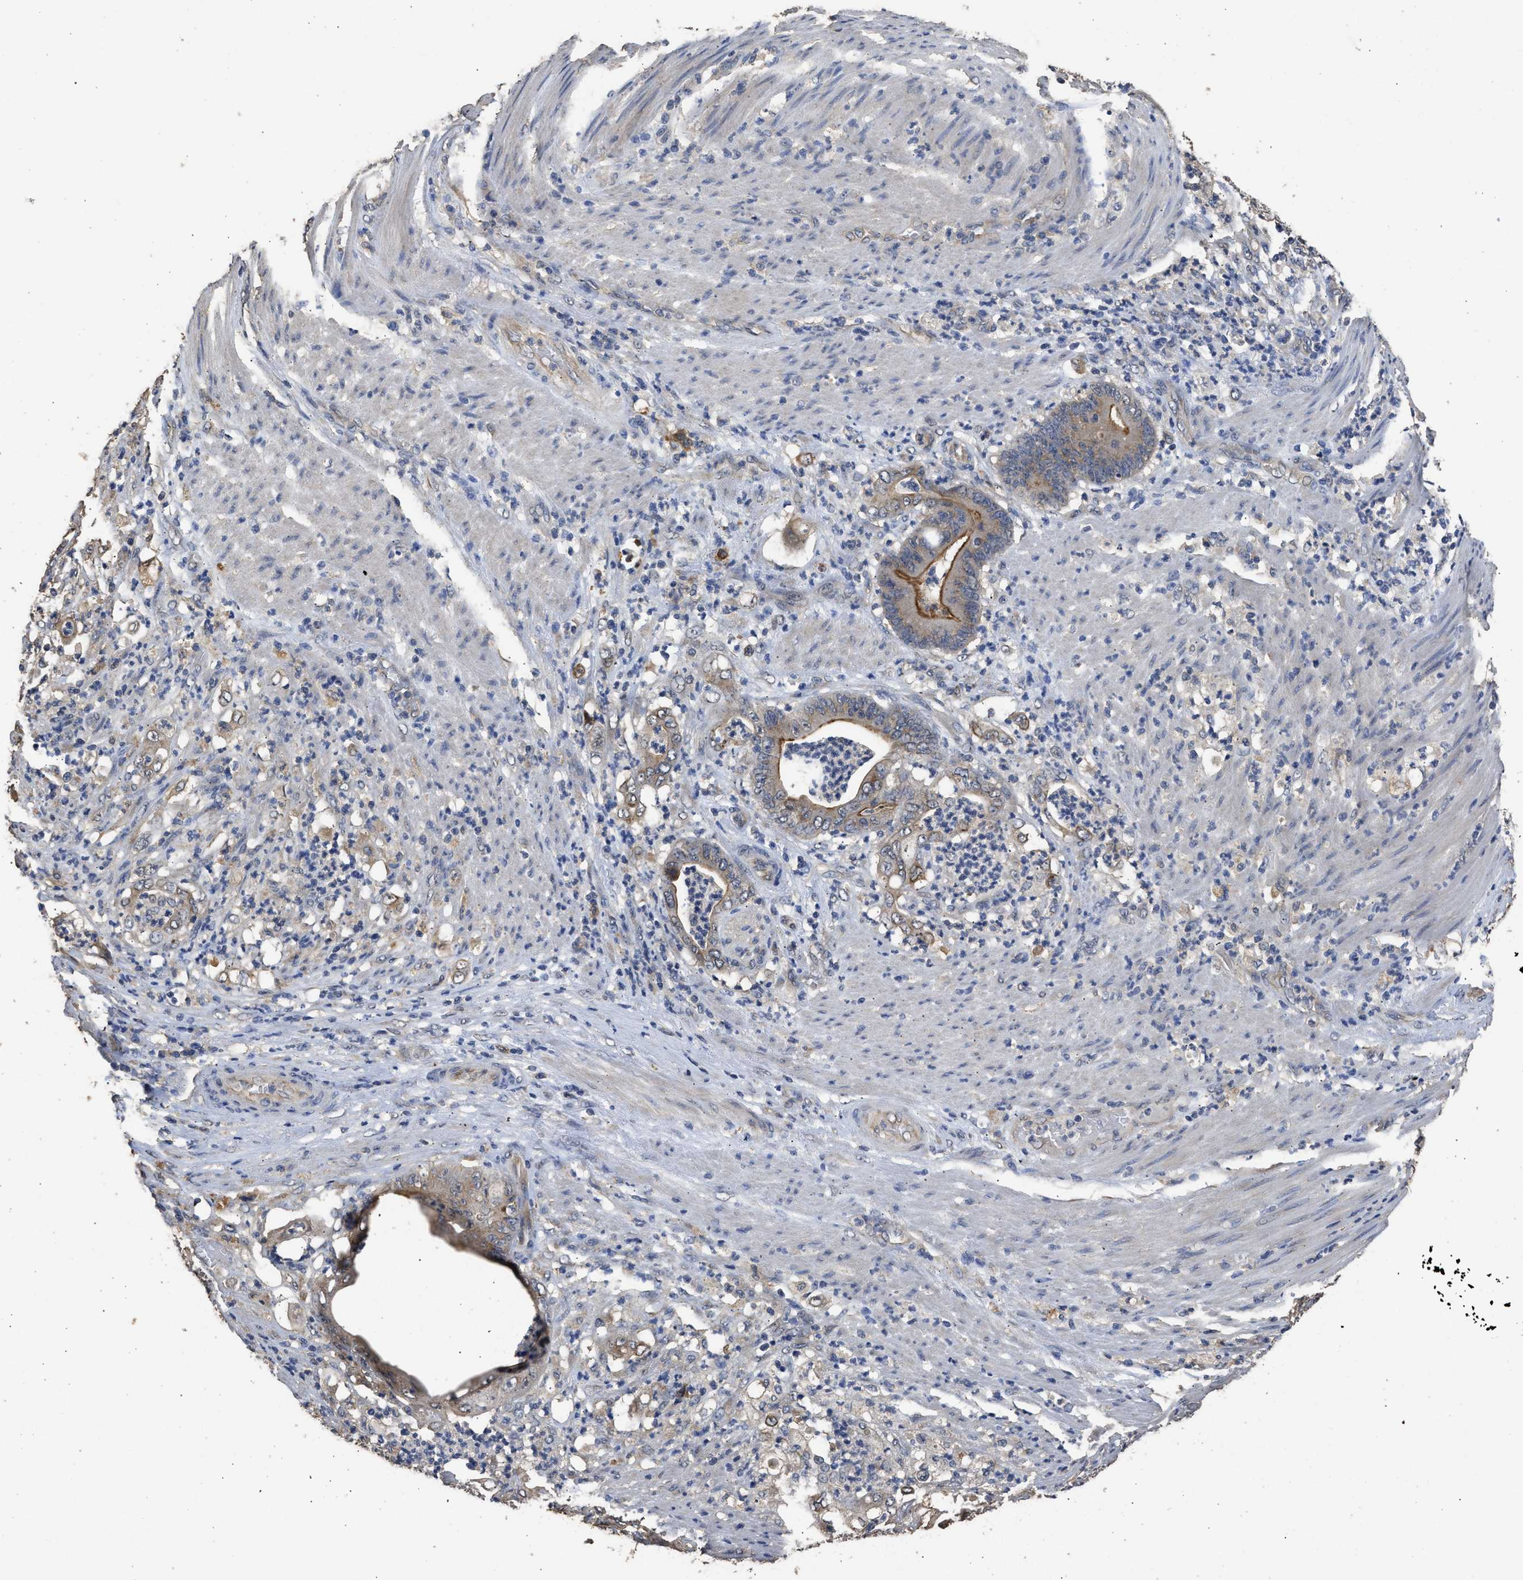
{"staining": {"intensity": "moderate", "quantity": "25%-75%", "location": "cytoplasmic/membranous"}, "tissue": "stomach cancer", "cell_type": "Tumor cells", "image_type": "cancer", "snomed": [{"axis": "morphology", "description": "Adenocarcinoma, NOS"}, {"axis": "topography", "description": "Stomach"}], "caption": "IHC of adenocarcinoma (stomach) displays medium levels of moderate cytoplasmic/membranous staining in about 25%-75% of tumor cells. The staining was performed using DAB, with brown indicating positive protein expression. Nuclei are stained blue with hematoxylin.", "gene": "SPINT2", "patient": {"sex": "female", "age": 73}}